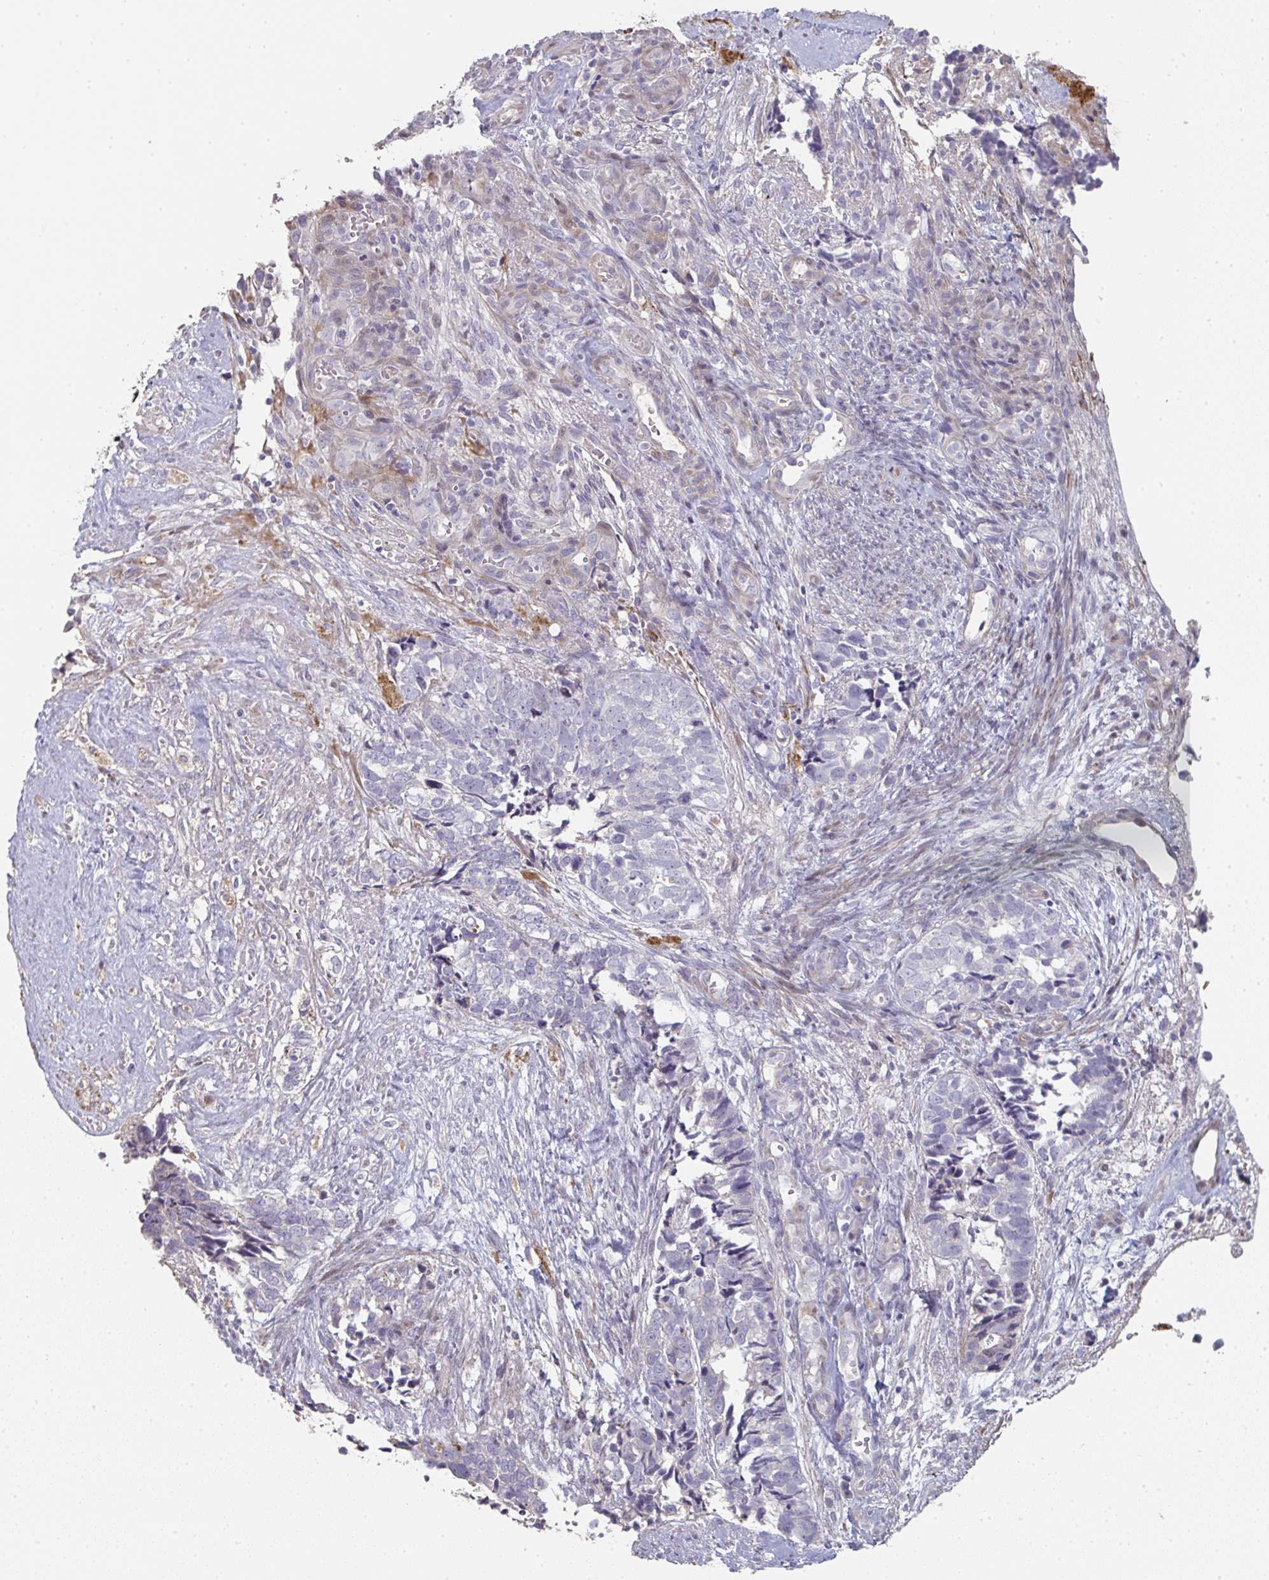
{"staining": {"intensity": "negative", "quantity": "none", "location": "none"}, "tissue": "cervical cancer", "cell_type": "Tumor cells", "image_type": "cancer", "snomed": [{"axis": "morphology", "description": "Squamous cell carcinoma, NOS"}, {"axis": "topography", "description": "Cervix"}], "caption": "Photomicrograph shows no protein staining in tumor cells of cervical cancer tissue. (Stains: DAB immunohistochemistry (IHC) with hematoxylin counter stain, Microscopy: brightfield microscopy at high magnification).", "gene": "A1CF", "patient": {"sex": "female", "age": 63}}